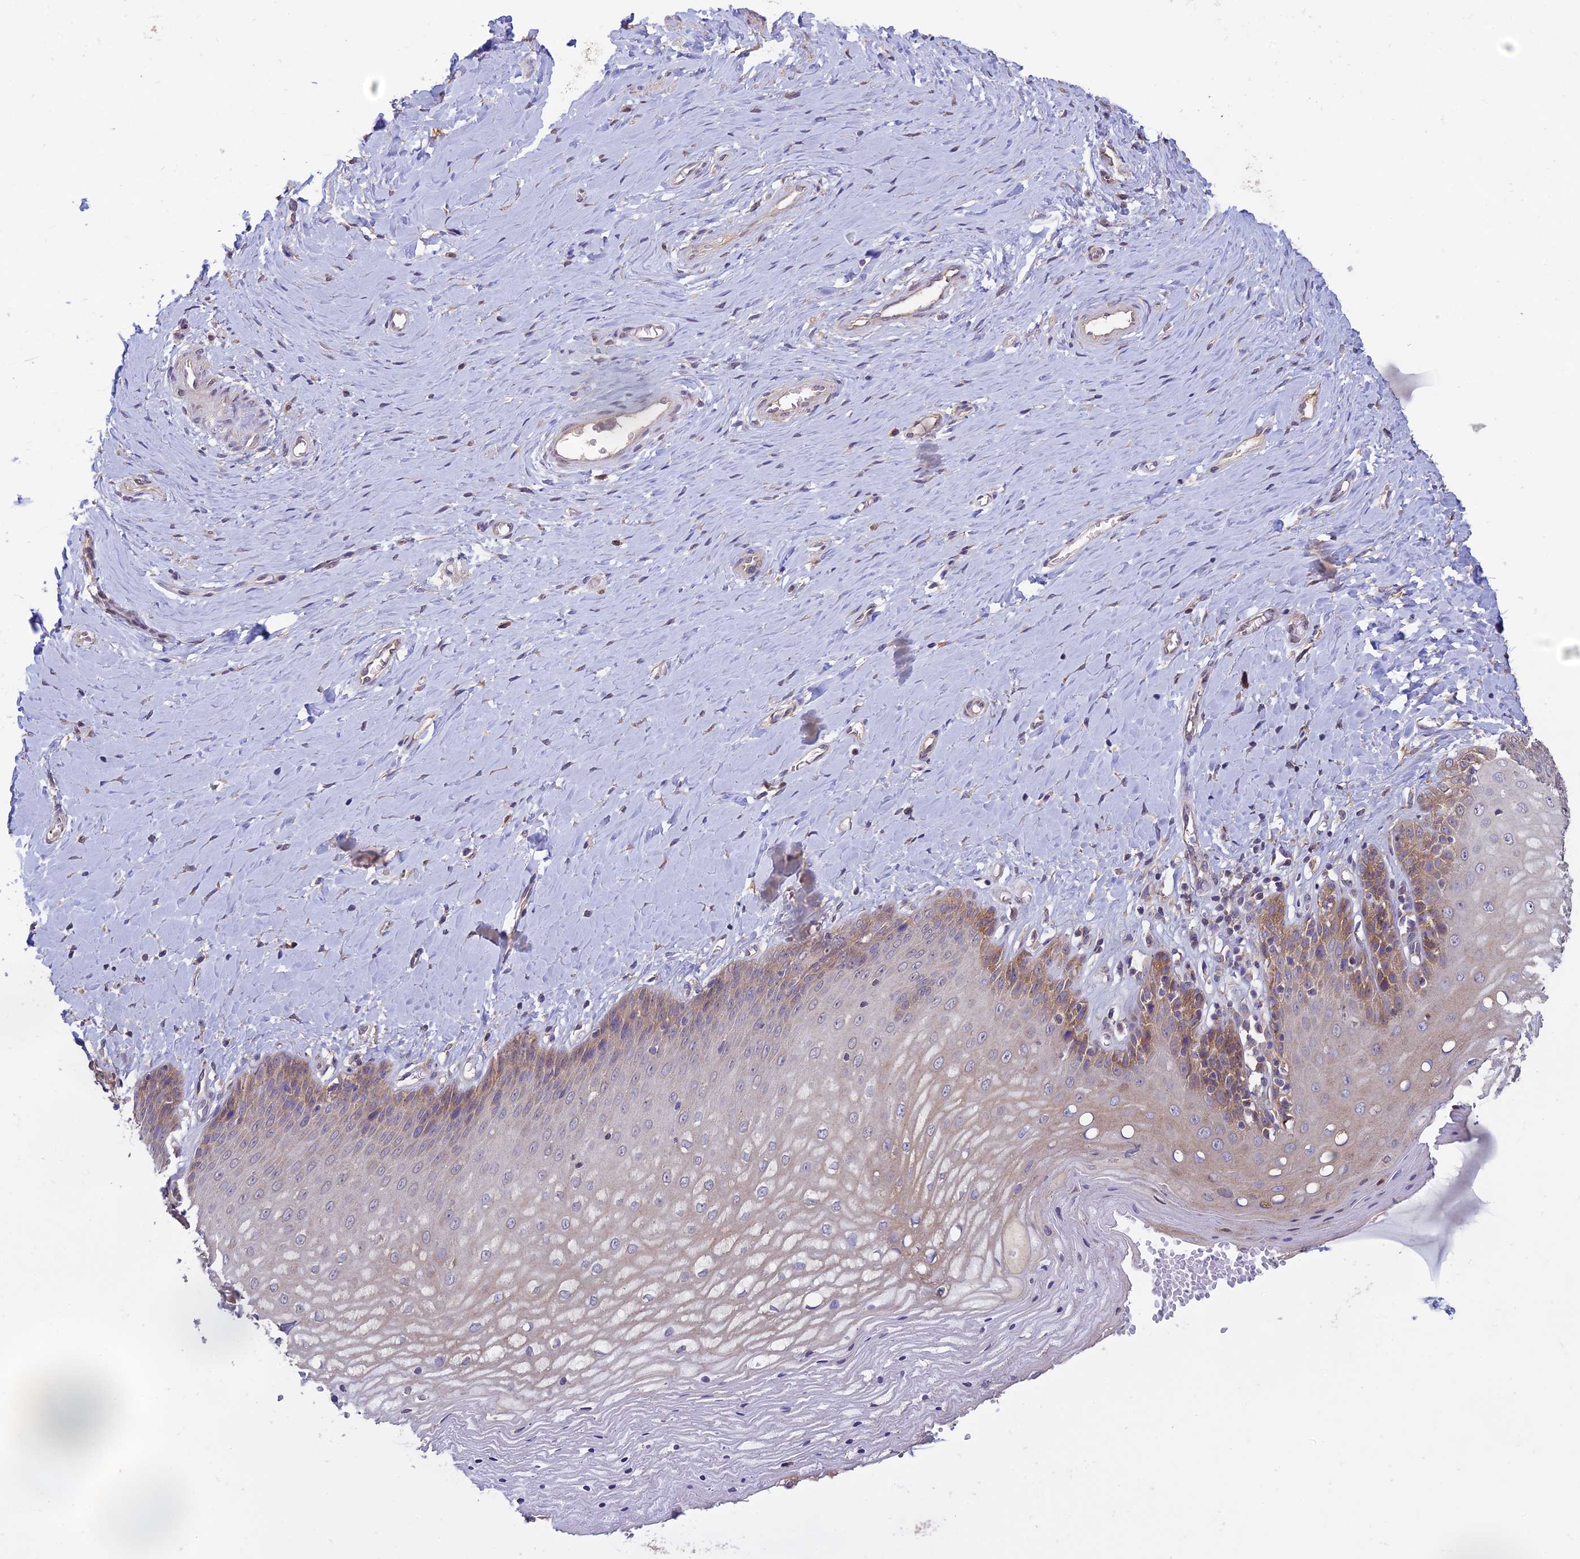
{"staining": {"intensity": "moderate", "quantity": "25%-75%", "location": "cytoplasmic/membranous"}, "tissue": "vagina", "cell_type": "Squamous epithelial cells", "image_type": "normal", "snomed": [{"axis": "morphology", "description": "Normal tissue, NOS"}, {"axis": "topography", "description": "Vagina"}], "caption": "Unremarkable vagina displays moderate cytoplasmic/membranous expression in approximately 25%-75% of squamous epithelial cells, visualized by immunohistochemistry. The staining was performed using DAB (3,3'-diaminobenzidine) to visualize the protein expression in brown, while the nuclei were stained in blue with hematoxylin (Magnification: 20x).", "gene": "MRNIP", "patient": {"sex": "female", "age": 65}}